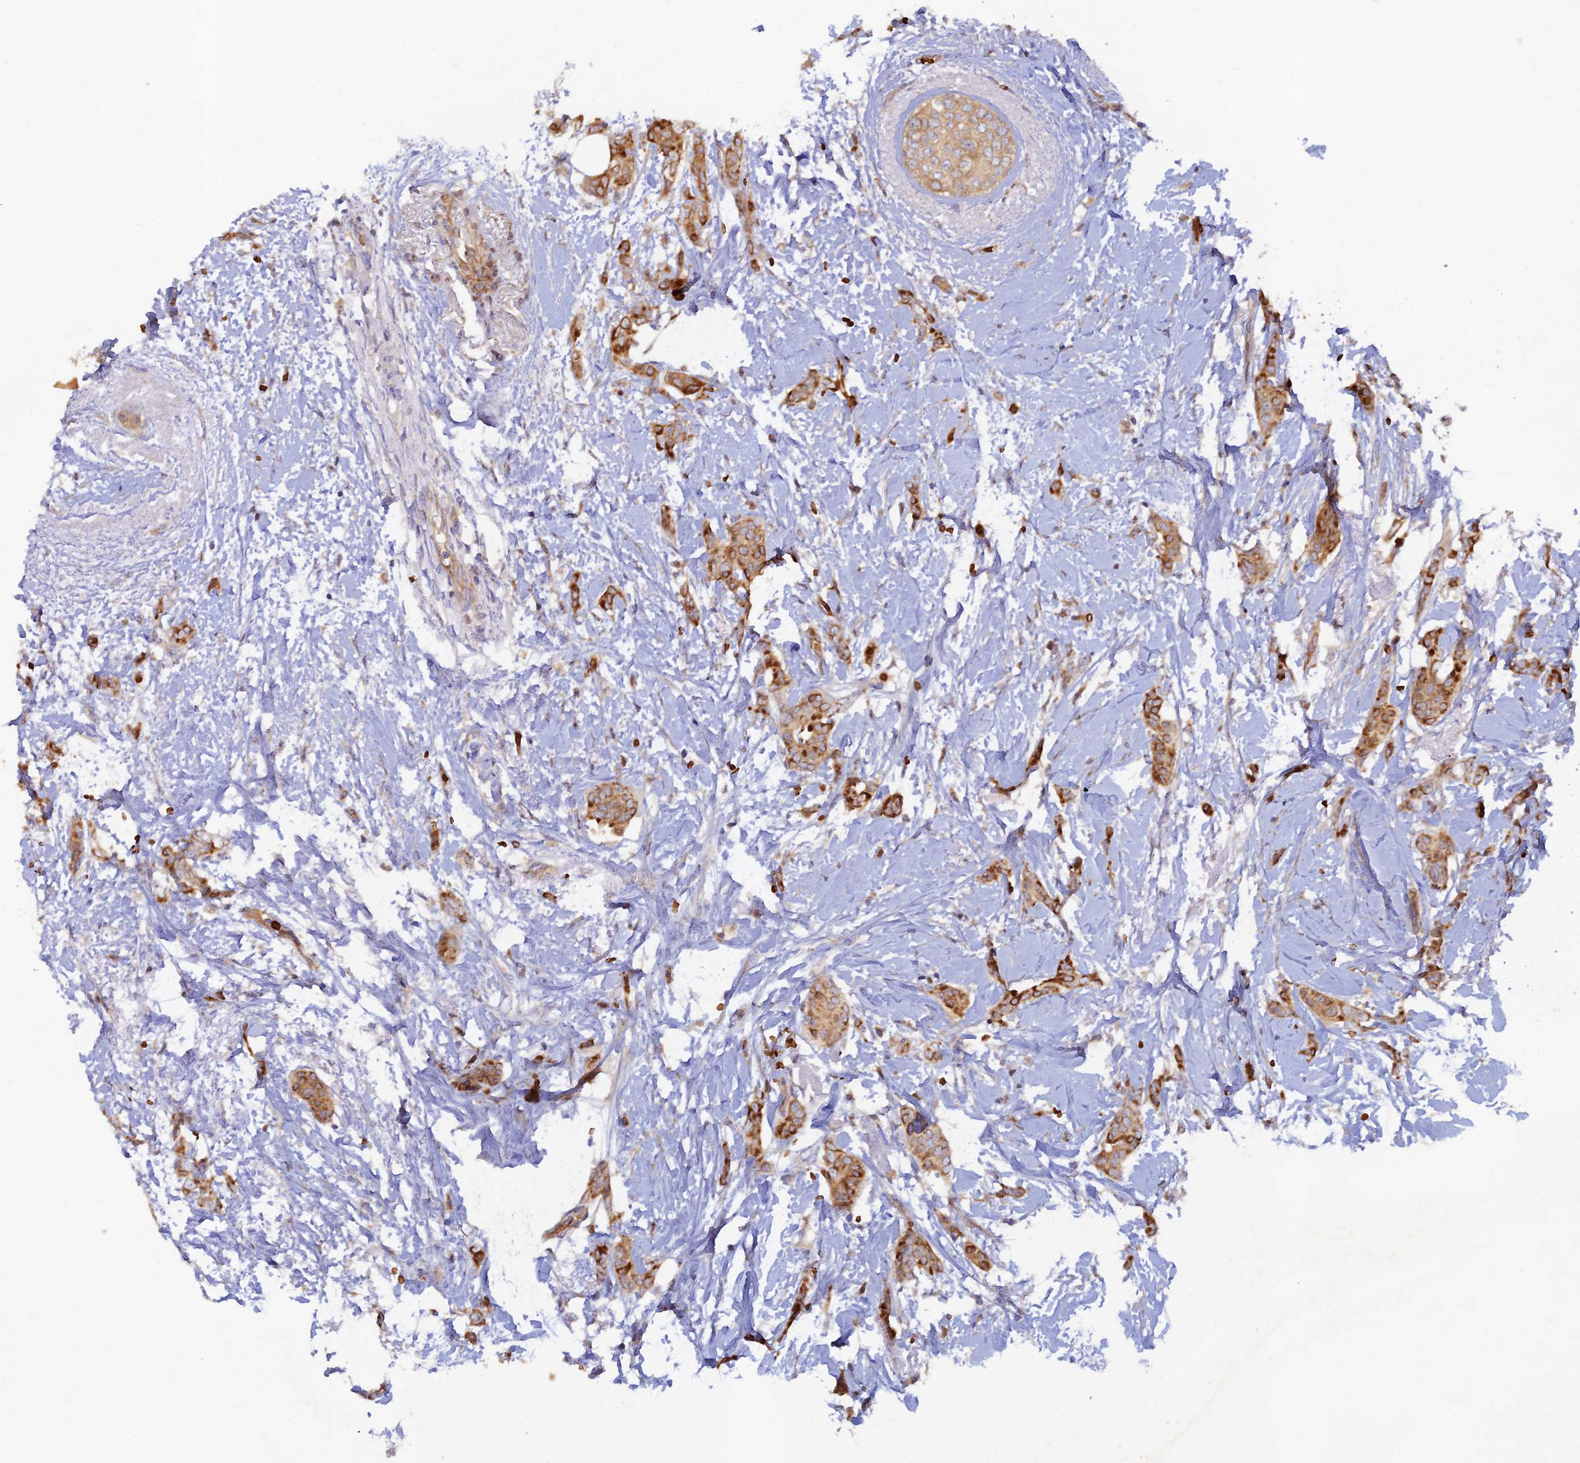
{"staining": {"intensity": "moderate", "quantity": ">75%", "location": "cytoplasmic/membranous"}, "tissue": "breast cancer", "cell_type": "Tumor cells", "image_type": "cancer", "snomed": [{"axis": "morphology", "description": "Duct carcinoma"}, {"axis": "topography", "description": "Breast"}], "caption": "Immunohistochemical staining of human breast cancer exhibits moderate cytoplasmic/membranous protein positivity in about >75% of tumor cells. The staining was performed using DAB to visualize the protein expression in brown, while the nuclei were stained in blue with hematoxylin (Magnification: 20x).", "gene": "GMCL1", "patient": {"sex": "female", "age": 72}}